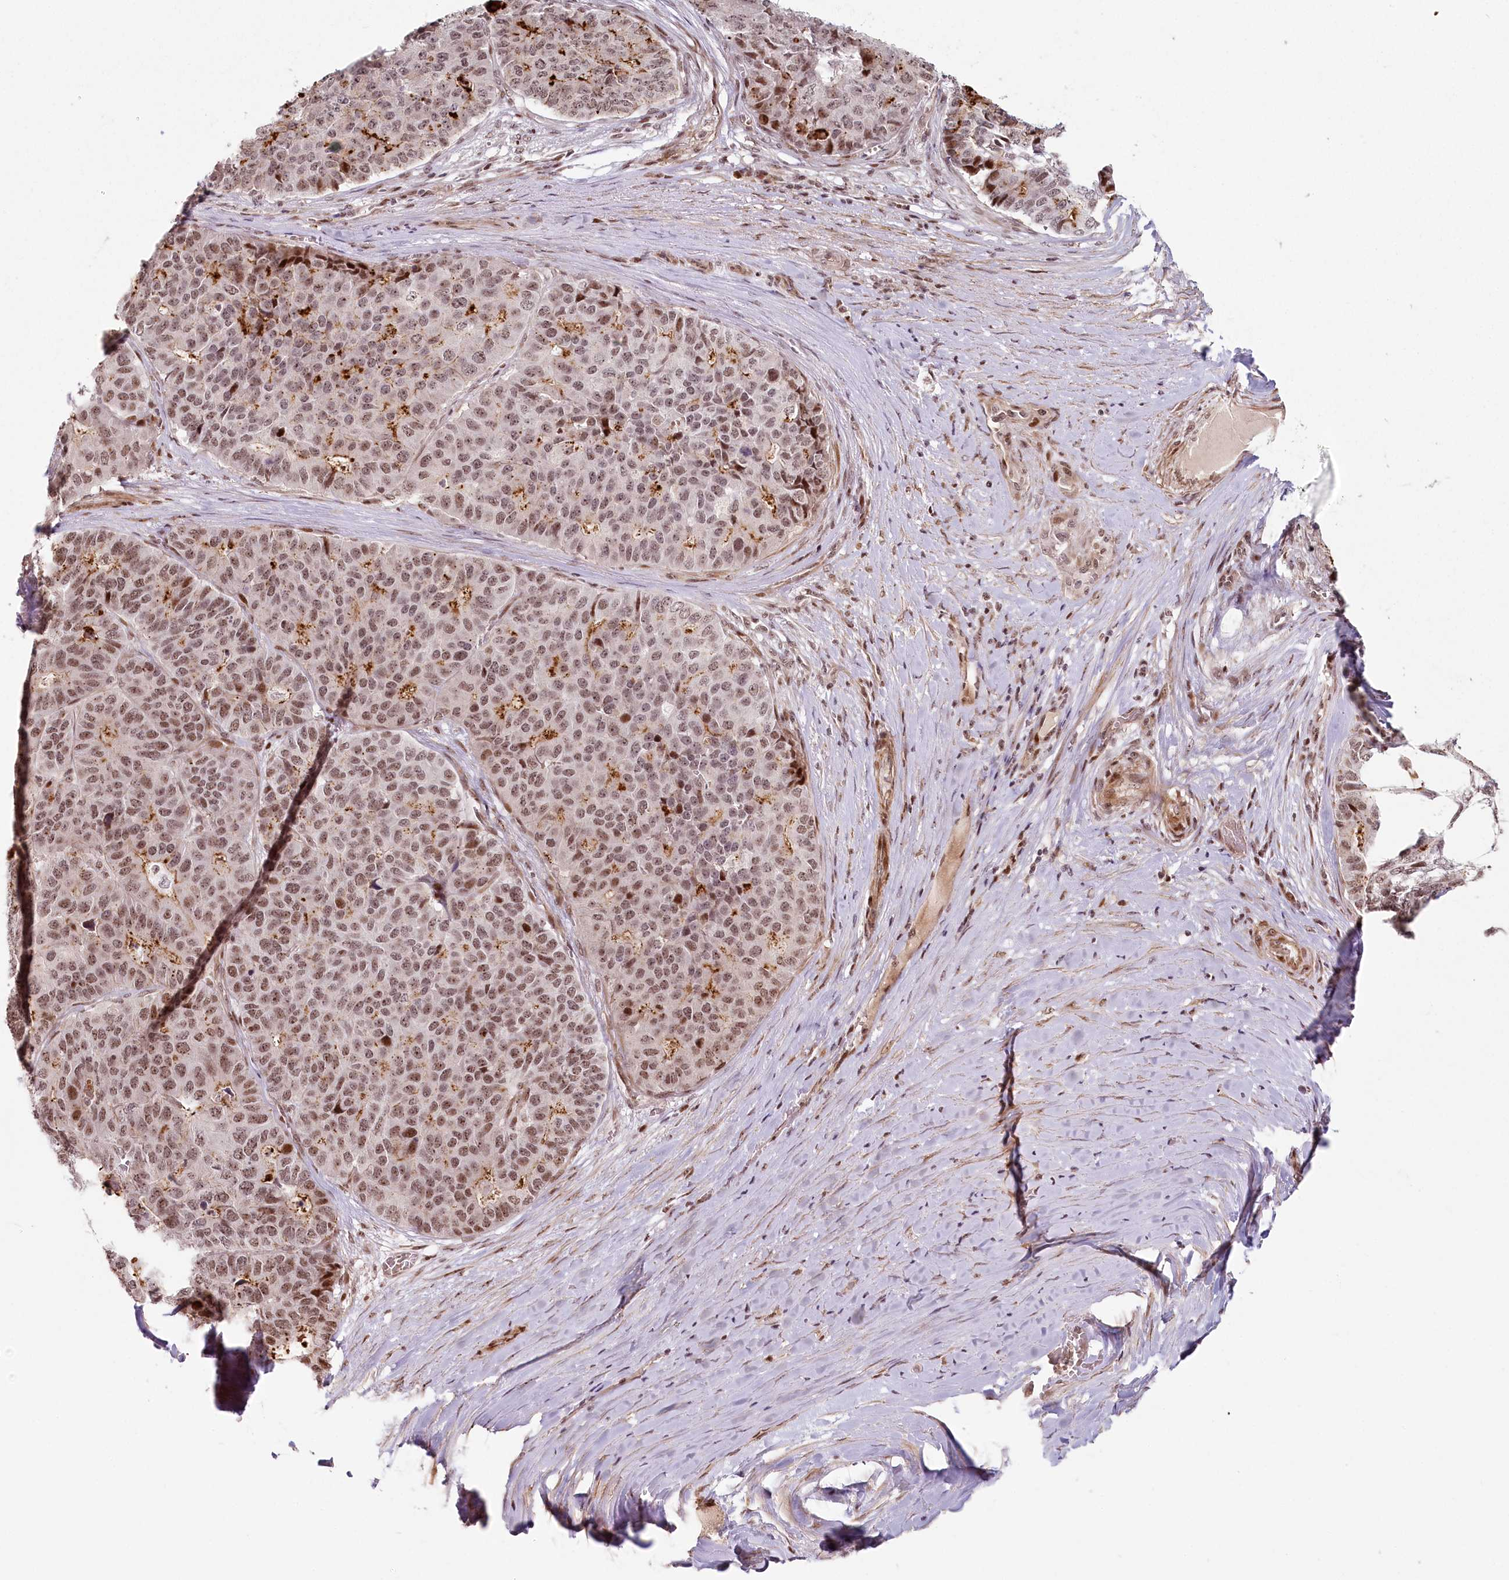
{"staining": {"intensity": "moderate", "quantity": ">75%", "location": "nuclear"}, "tissue": "pancreatic cancer", "cell_type": "Tumor cells", "image_type": "cancer", "snomed": [{"axis": "morphology", "description": "Adenocarcinoma, NOS"}, {"axis": "topography", "description": "Pancreas"}], "caption": "Human adenocarcinoma (pancreatic) stained for a protein (brown) demonstrates moderate nuclear positive staining in approximately >75% of tumor cells.", "gene": "FAM204A", "patient": {"sex": "male", "age": 50}}